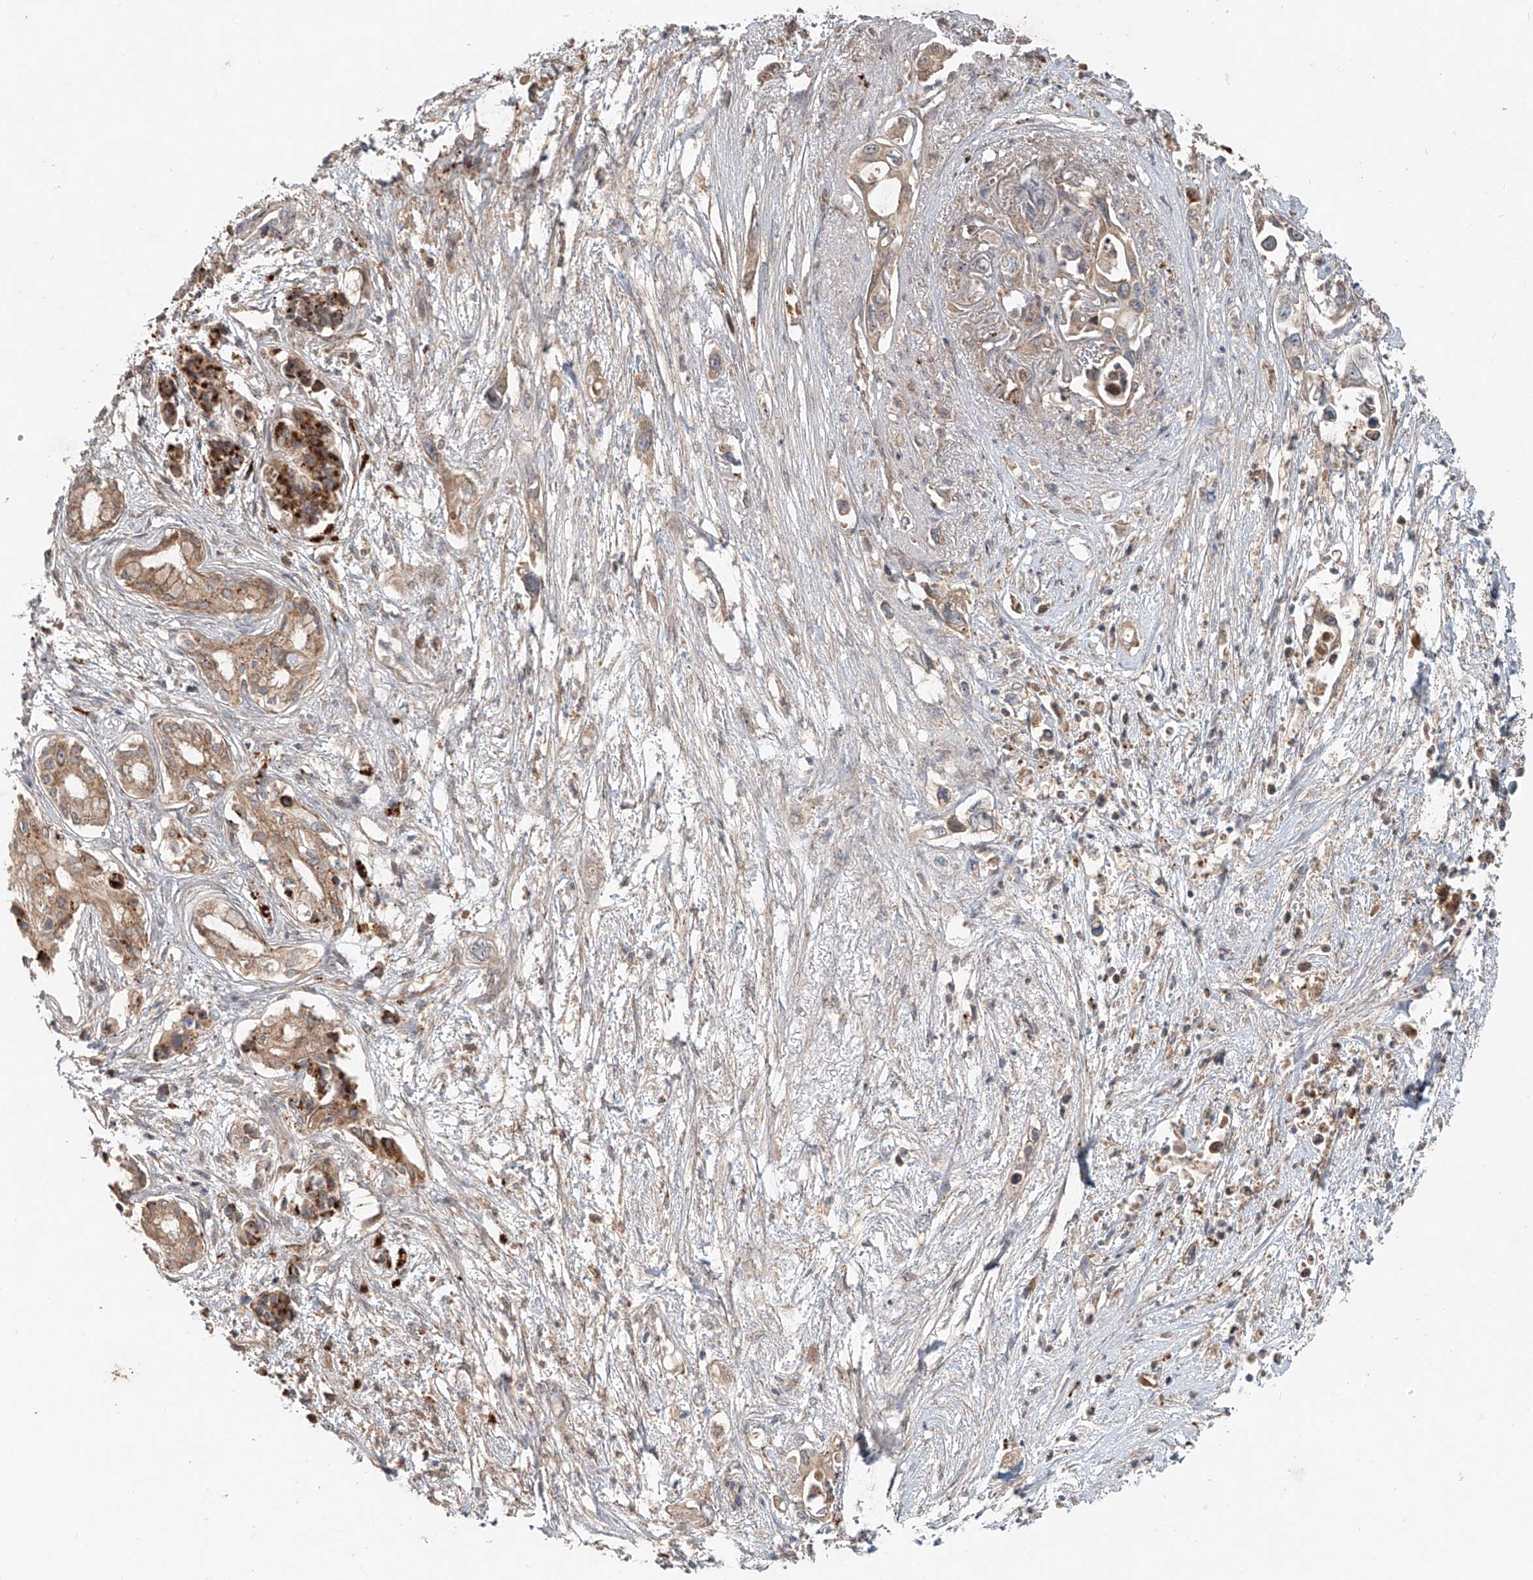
{"staining": {"intensity": "moderate", "quantity": "25%-75%", "location": "cytoplasmic/membranous"}, "tissue": "pancreatic cancer", "cell_type": "Tumor cells", "image_type": "cancer", "snomed": [{"axis": "morphology", "description": "Adenocarcinoma, NOS"}, {"axis": "topography", "description": "Pancreas"}], "caption": "Moderate cytoplasmic/membranous protein expression is present in approximately 25%-75% of tumor cells in pancreatic cancer (adenocarcinoma).", "gene": "IER5", "patient": {"sex": "male", "age": 66}}